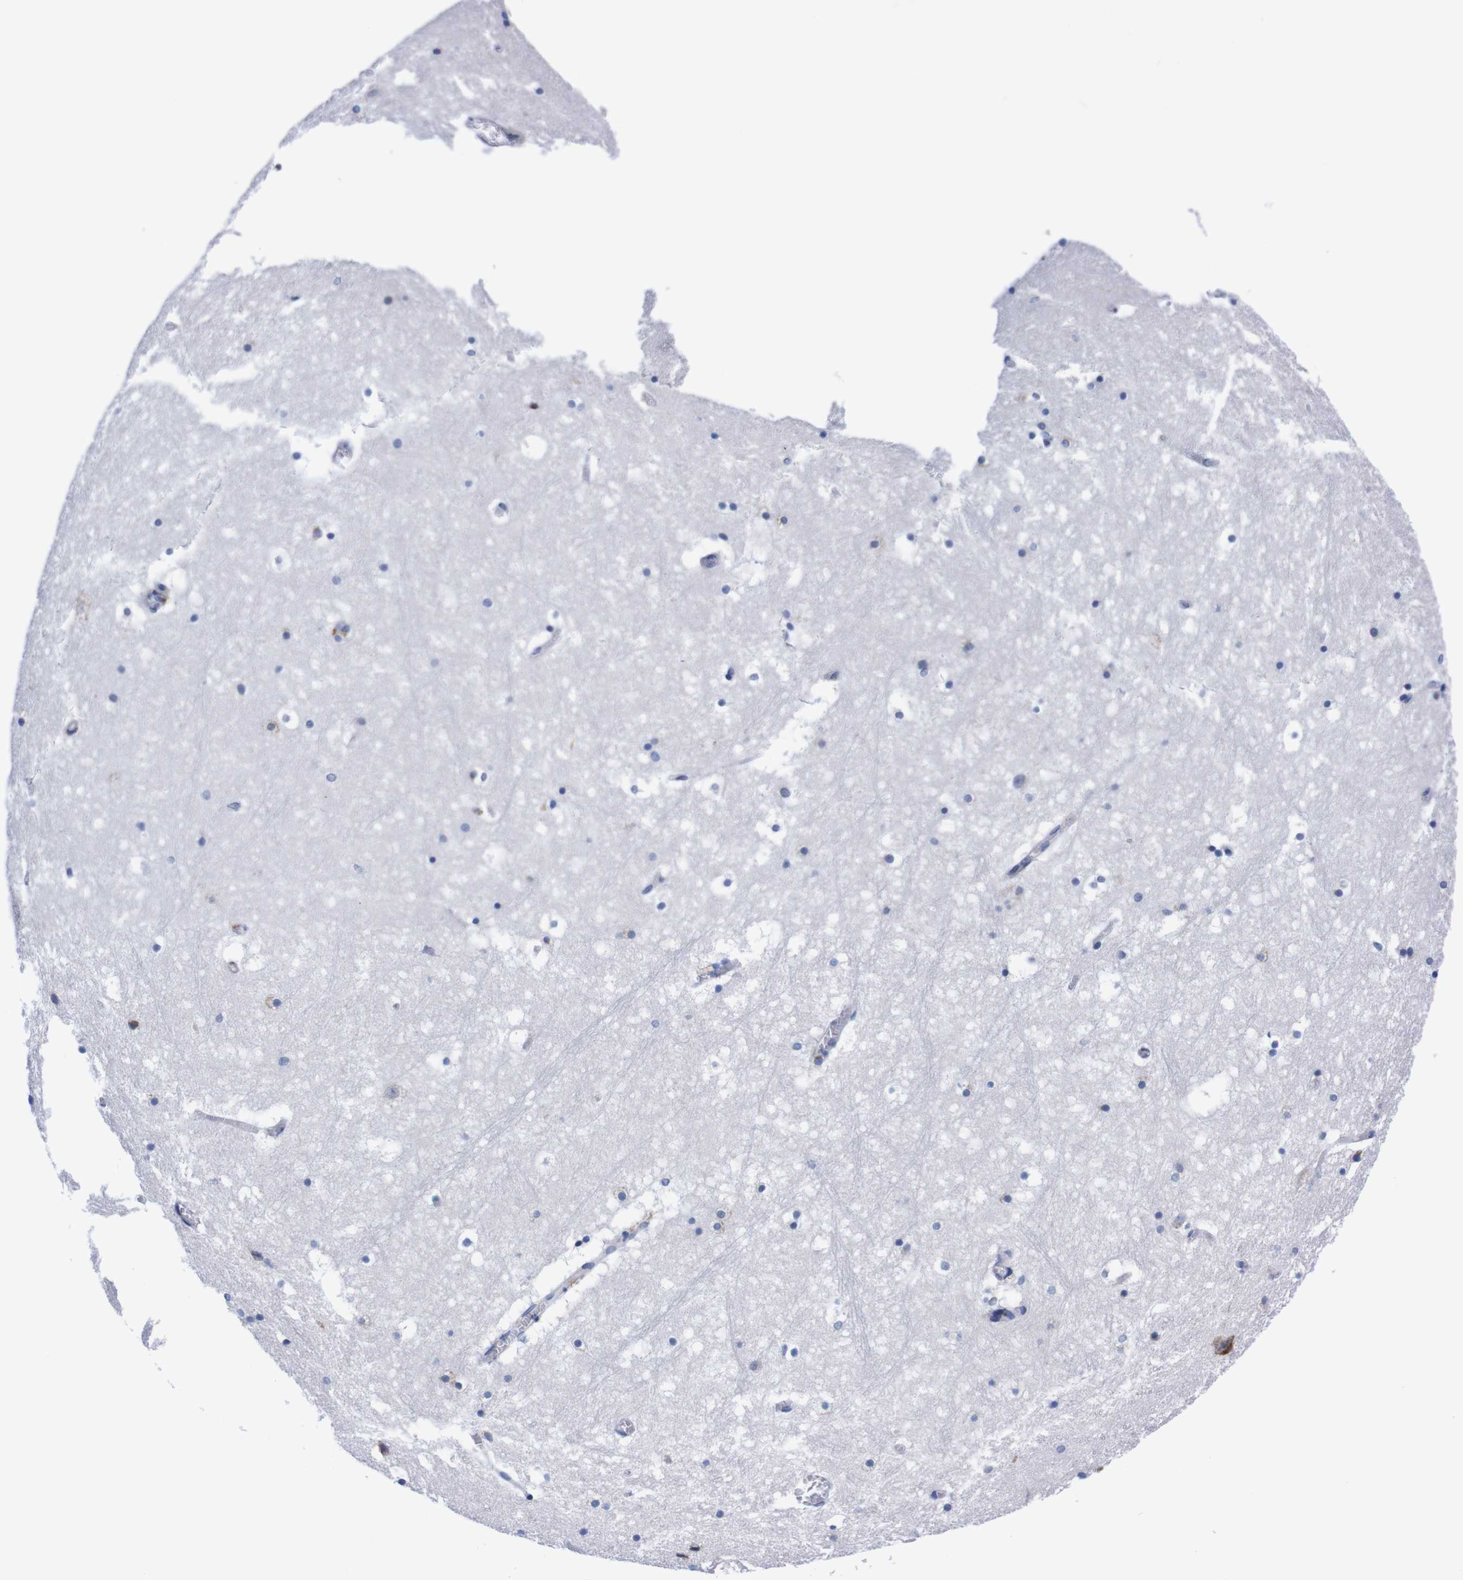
{"staining": {"intensity": "weak", "quantity": "<25%", "location": "cytoplasmic/membranous"}, "tissue": "hippocampus", "cell_type": "Glial cells", "image_type": "normal", "snomed": [{"axis": "morphology", "description": "Normal tissue, NOS"}, {"axis": "topography", "description": "Hippocampus"}], "caption": "Immunohistochemical staining of normal hippocampus reveals no significant positivity in glial cells.", "gene": "NEBL", "patient": {"sex": "male", "age": 45}}